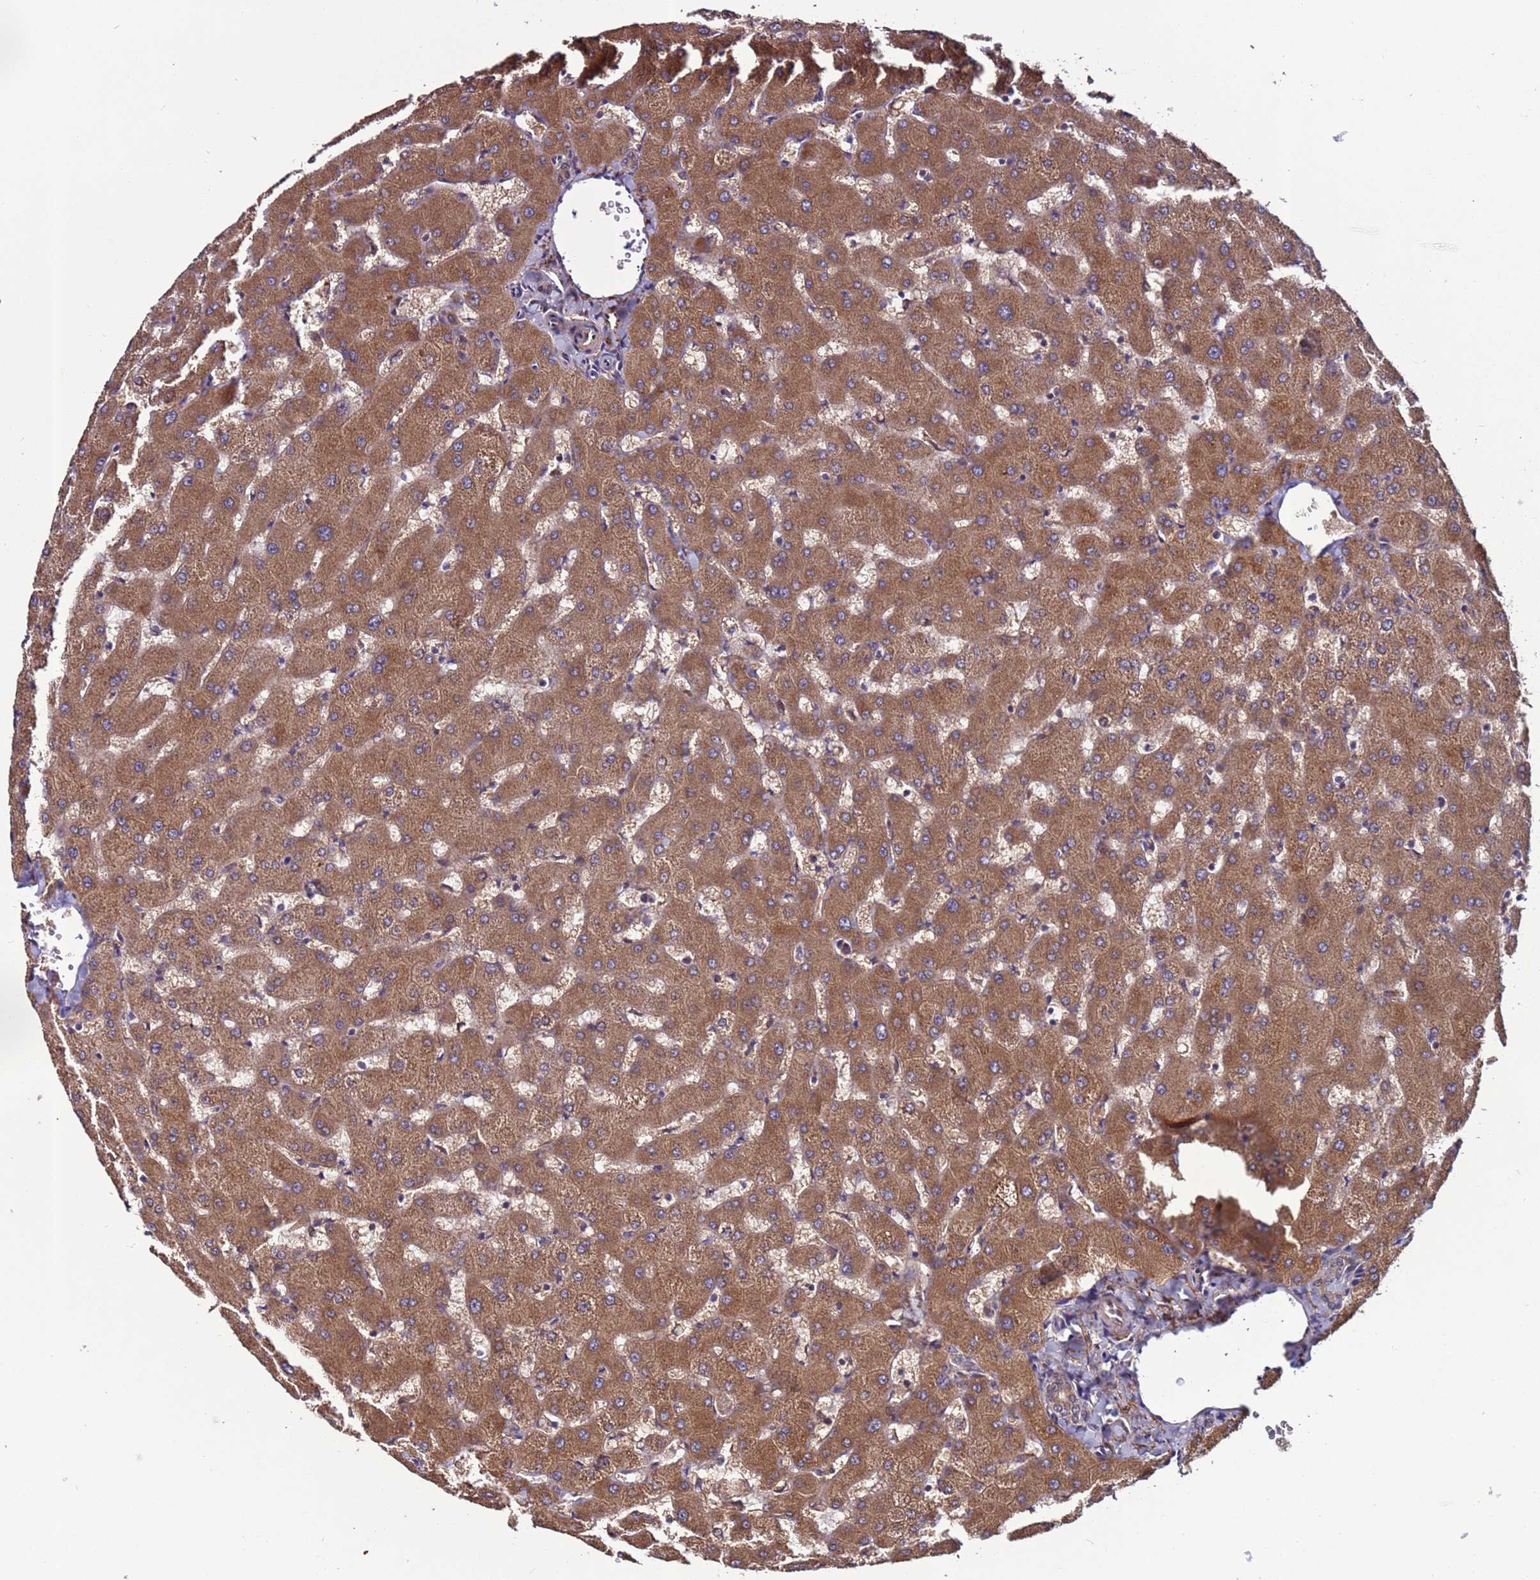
{"staining": {"intensity": "weak", "quantity": ">75%", "location": "cytoplasmic/membranous"}, "tissue": "liver", "cell_type": "Cholangiocytes", "image_type": "normal", "snomed": [{"axis": "morphology", "description": "Normal tissue, NOS"}, {"axis": "topography", "description": "Liver"}], "caption": "Liver stained for a protein shows weak cytoplasmic/membranous positivity in cholangiocytes. (Stains: DAB (3,3'-diaminobenzidine) in brown, nuclei in blue, Microscopy: brightfield microscopy at high magnification).", "gene": "C8G", "patient": {"sex": "female", "age": 63}}